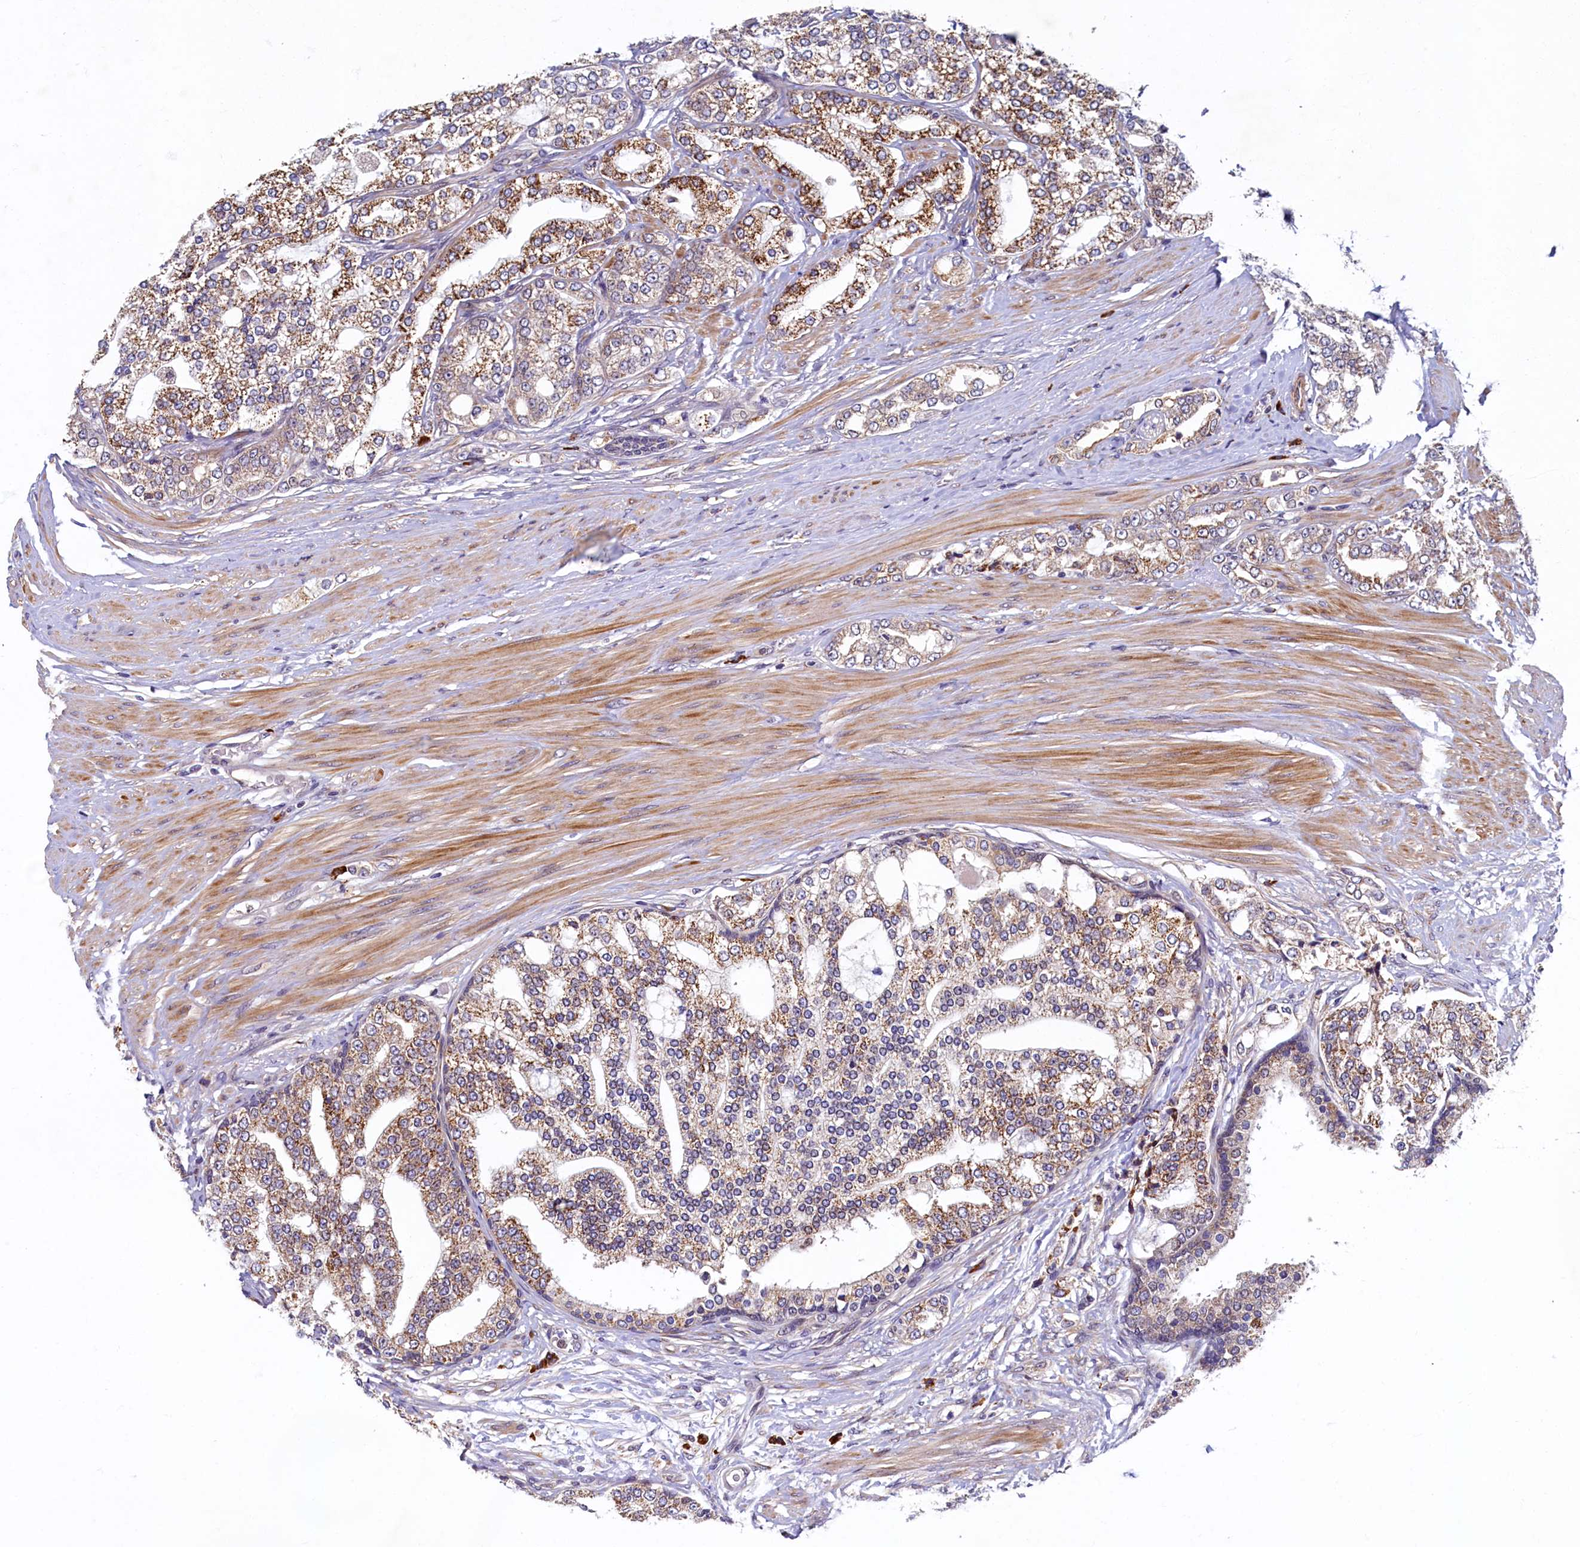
{"staining": {"intensity": "moderate", "quantity": "25%-75%", "location": "cytoplasmic/membranous"}, "tissue": "prostate cancer", "cell_type": "Tumor cells", "image_type": "cancer", "snomed": [{"axis": "morphology", "description": "Adenocarcinoma, High grade"}, {"axis": "topography", "description": "Prostate"}], "caption": "Protein expression analysis of human prostate adenocarcinoma (high-grade) reveals moderate cytoplasmic/membranous expression in approximately 25%-75% of tumor cells.", "gene": "SLC16A14", "patient": {"sex": "male", "age": 64}}